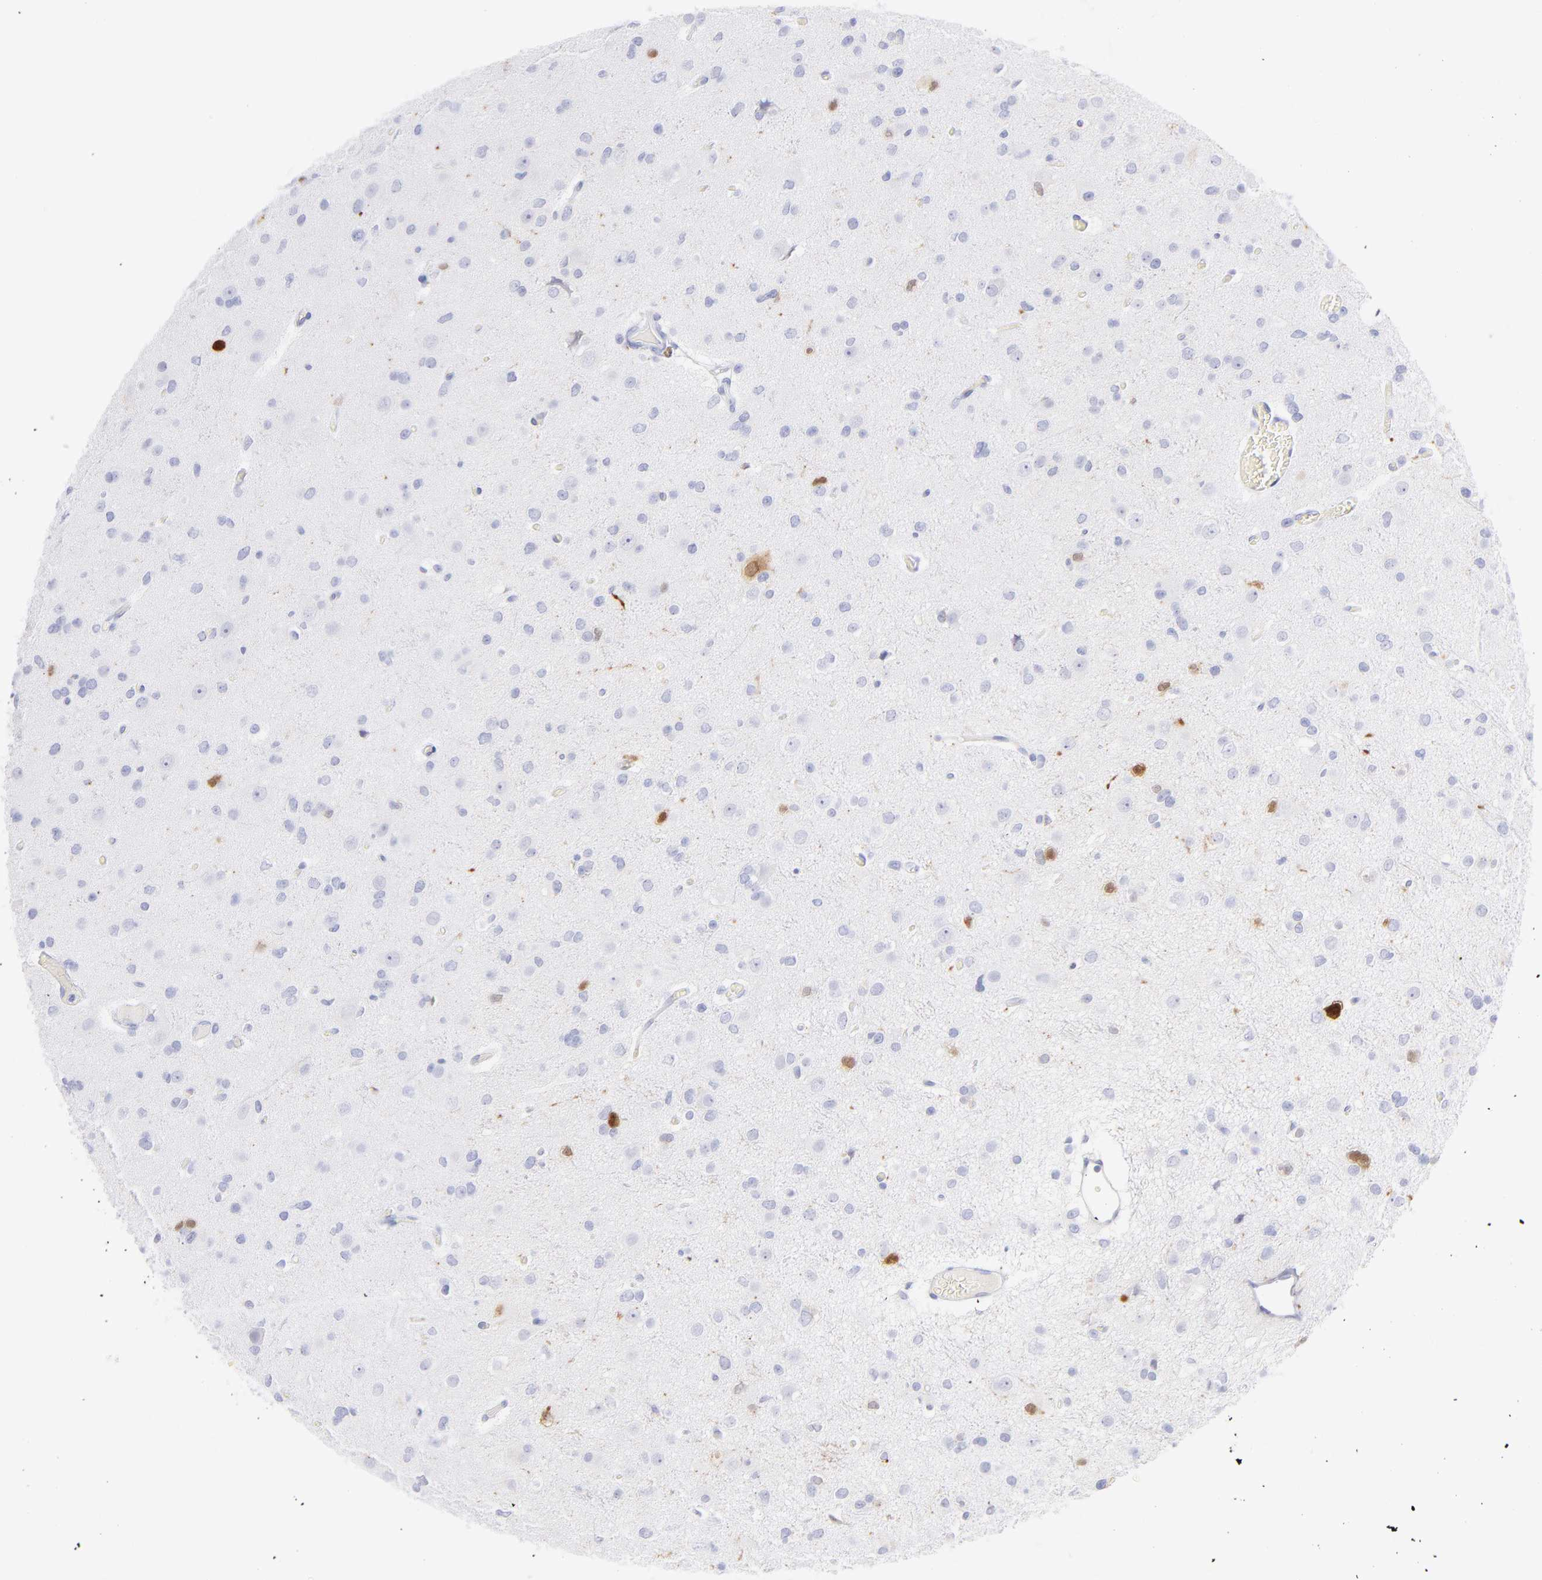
{"staining": {"intensity": "negative", "quantity": "none", "location": "none"}, "tissue": "glioma", "cell_type": "Tumor cells", "image_type": "cancer", "snomed": [{"axis": "morphology", "description": "Glioma, malignant, Low grade"}, {"axis": "topography", "description": "Brain"}], "caption": "An immunohistochemistry (IHC) micrograph of glioma is shown. There is no staining in tumor cells of glioma.", "gene": "SCGN", "patient": {"sex": "male", "age": 42}}